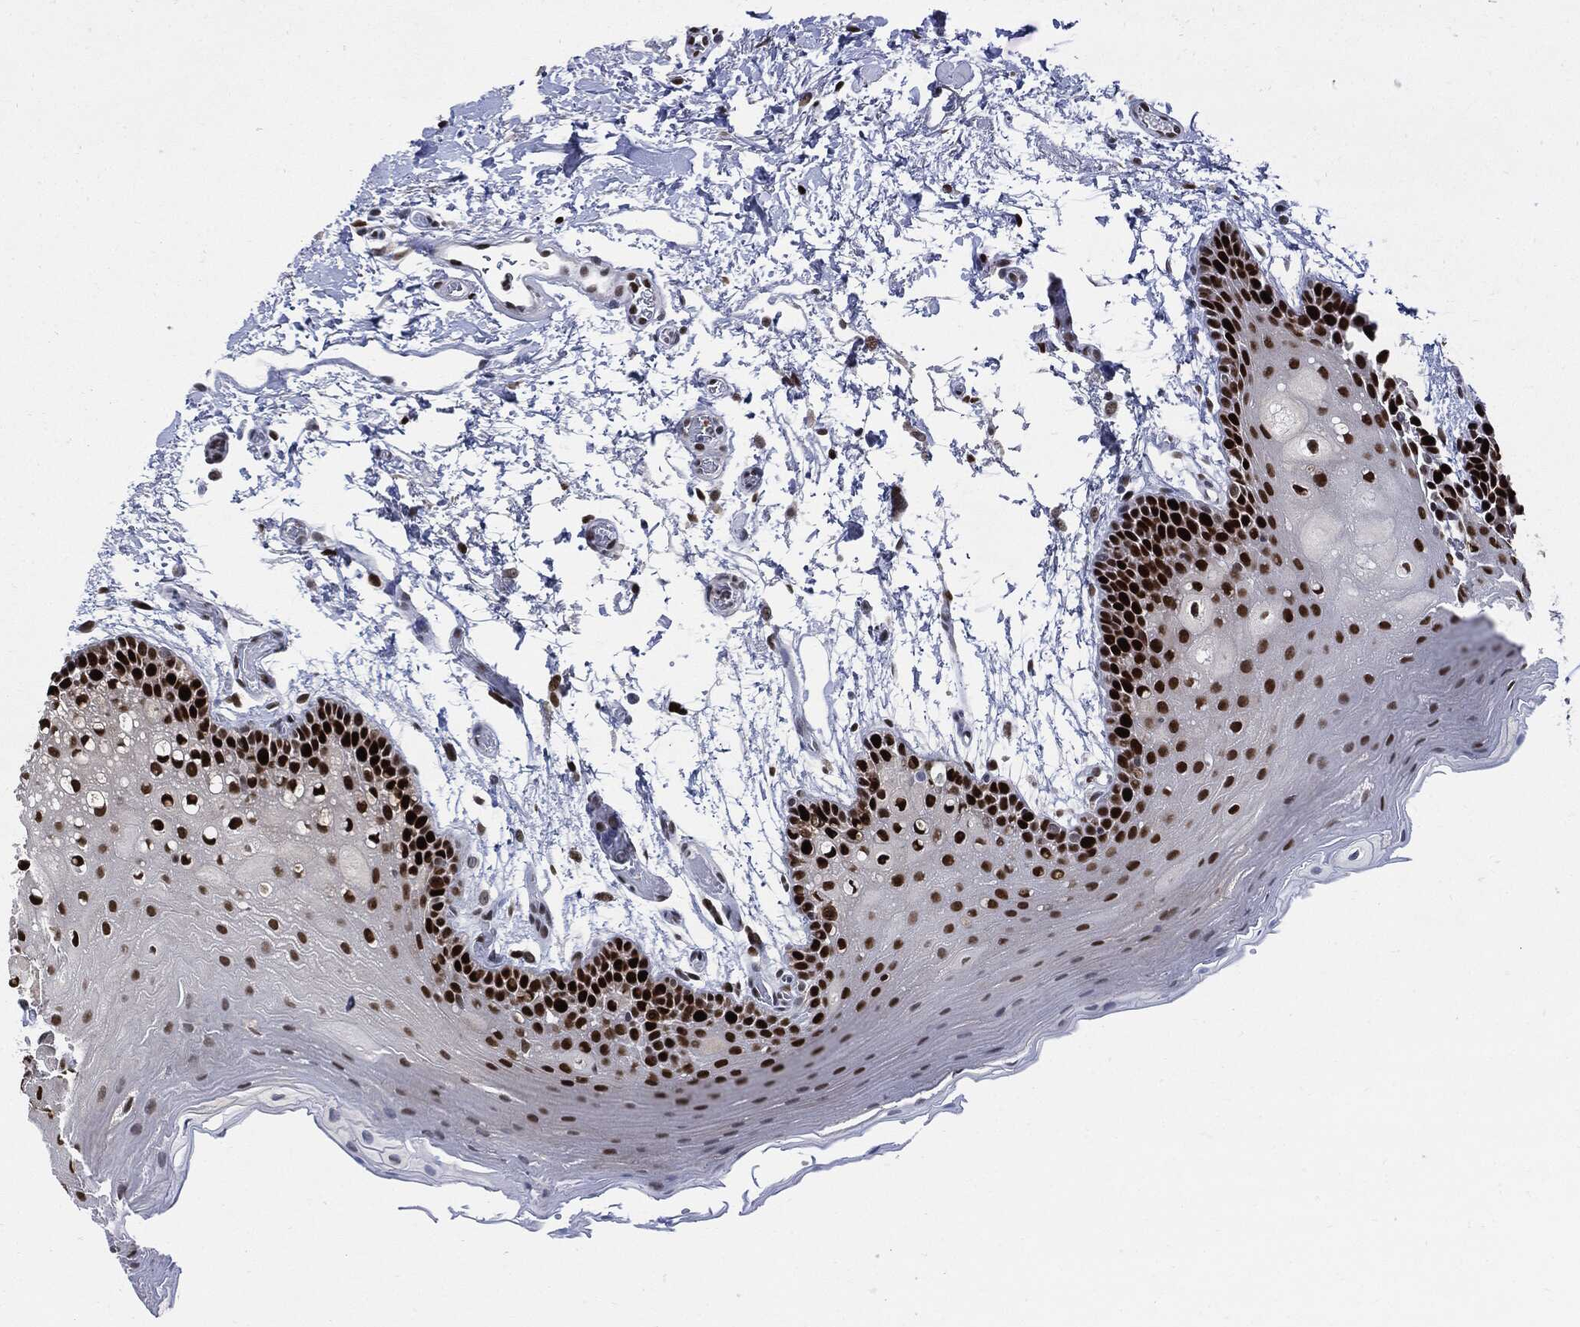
{"staining": {"intensity": "strong", "quantity": ">75%", "location": "nuclear"}, "tissue": "oral mucosa", "cell_type": "Squamous epithelial cells", "image_type": "normal", "snomed": [{"axis": "morphology", "description": "Normal tissue, NOS"}, {"axis": "topography", "description": "Oral tissue"}], "caption": "Brown immunohistochemical staining in unremarkable human oral mucosa exhibits strong nuclear positivity in about >75% of squamous epithelial cells. (IHC, brightfield microscopy, high magnification).", "gene": "PCNA", "patient": {"sex": "male", "age": 62}}